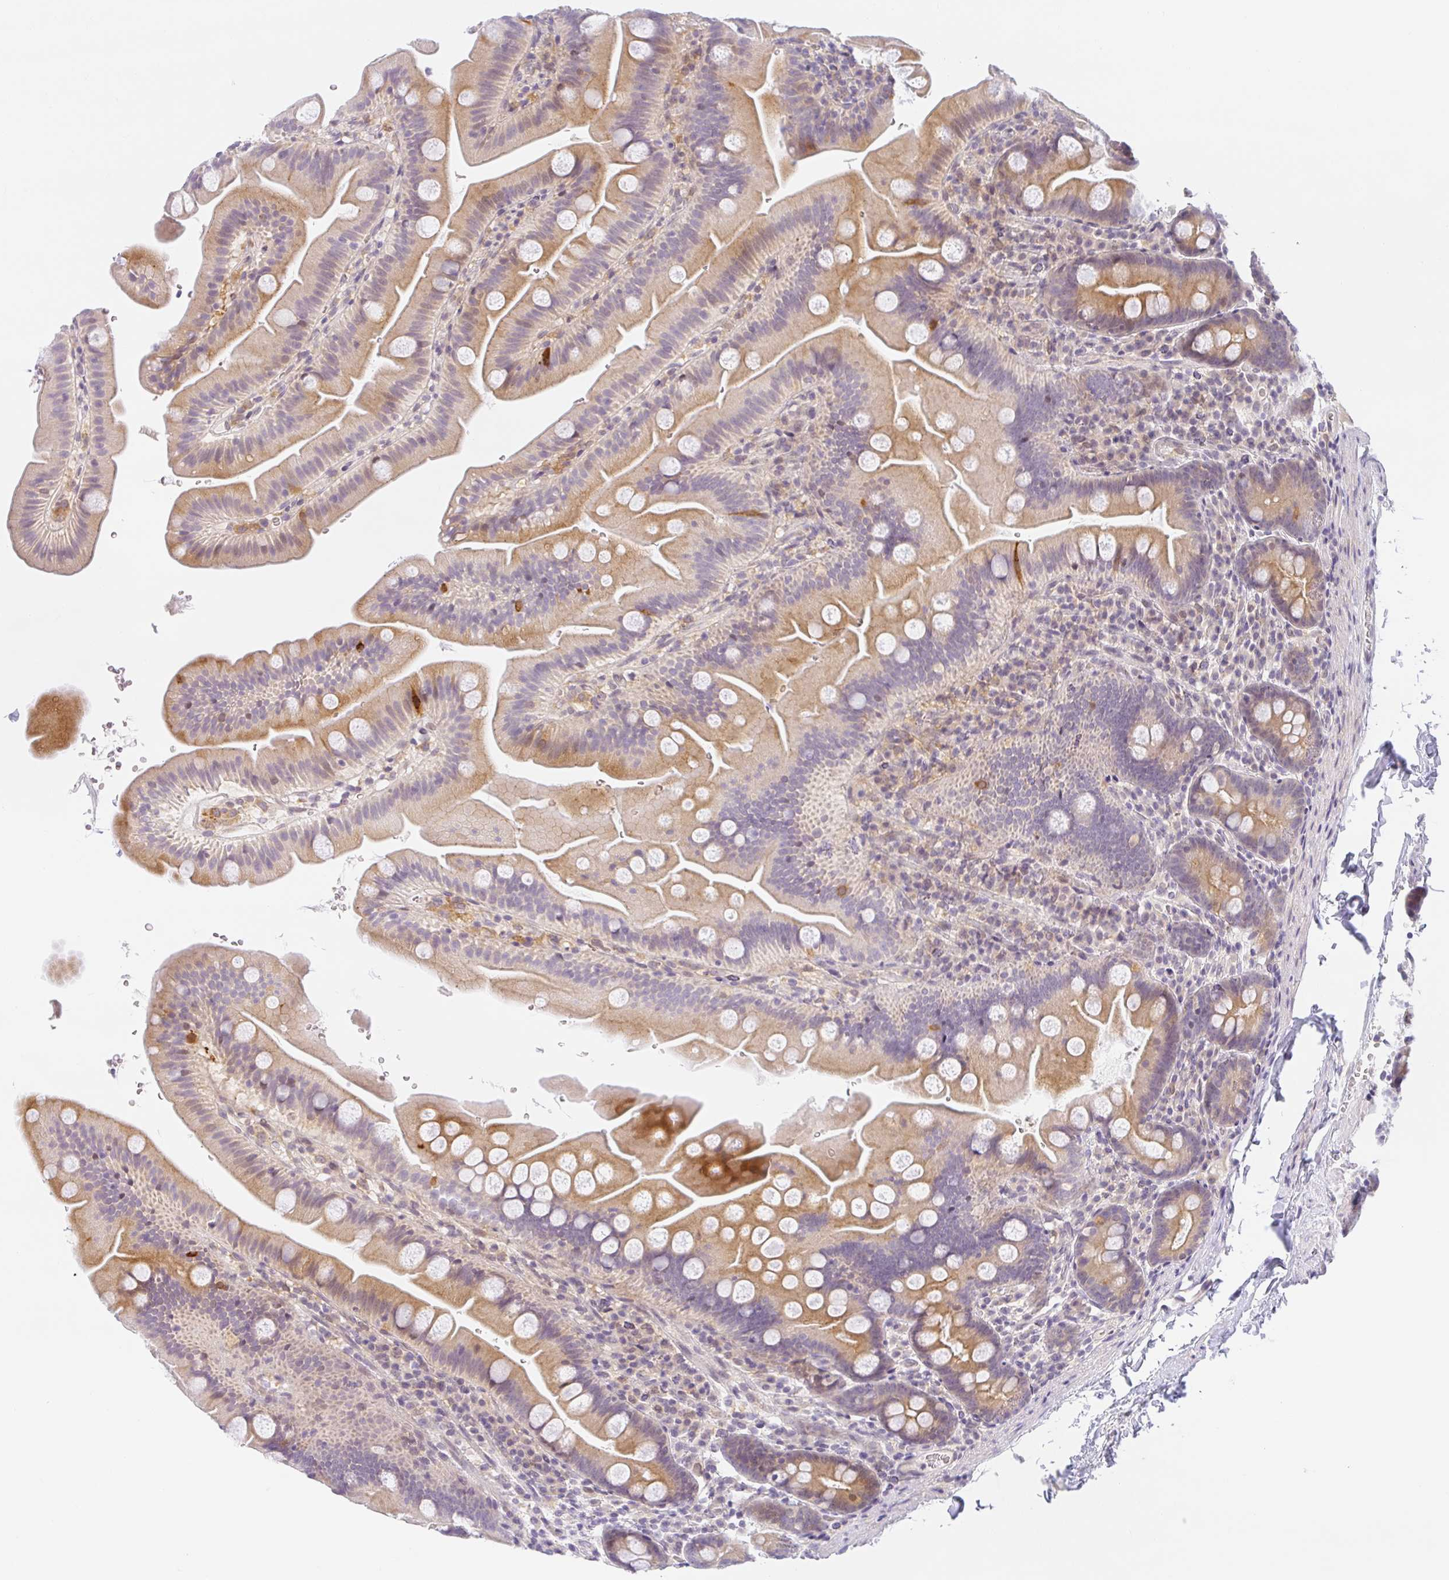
{"staining": {"intensity": "moderate", "quantity": ">75%", "location": "cytoplasmic/membranous"}, "tissue": "small intestine", "cell_type": "Glandular cells", "image_type": "normal", "snomed": [{"axis": "morphology", "description": "Normal tissue, NOS"}, {"axis": "topography", "description": "Small intestine"}], "caption": "This photomicrograph demonstrates unremarkable small intestine stained with immunohistochemistry (IHC) to label a protein in brown. The cytoplasmic/membranous of glandular cells show moderate positivity for the protein. Nuclei are counter-stained blue.", "gene": "TMEM86A", "patient": {"sex": "female", "age": 68}}